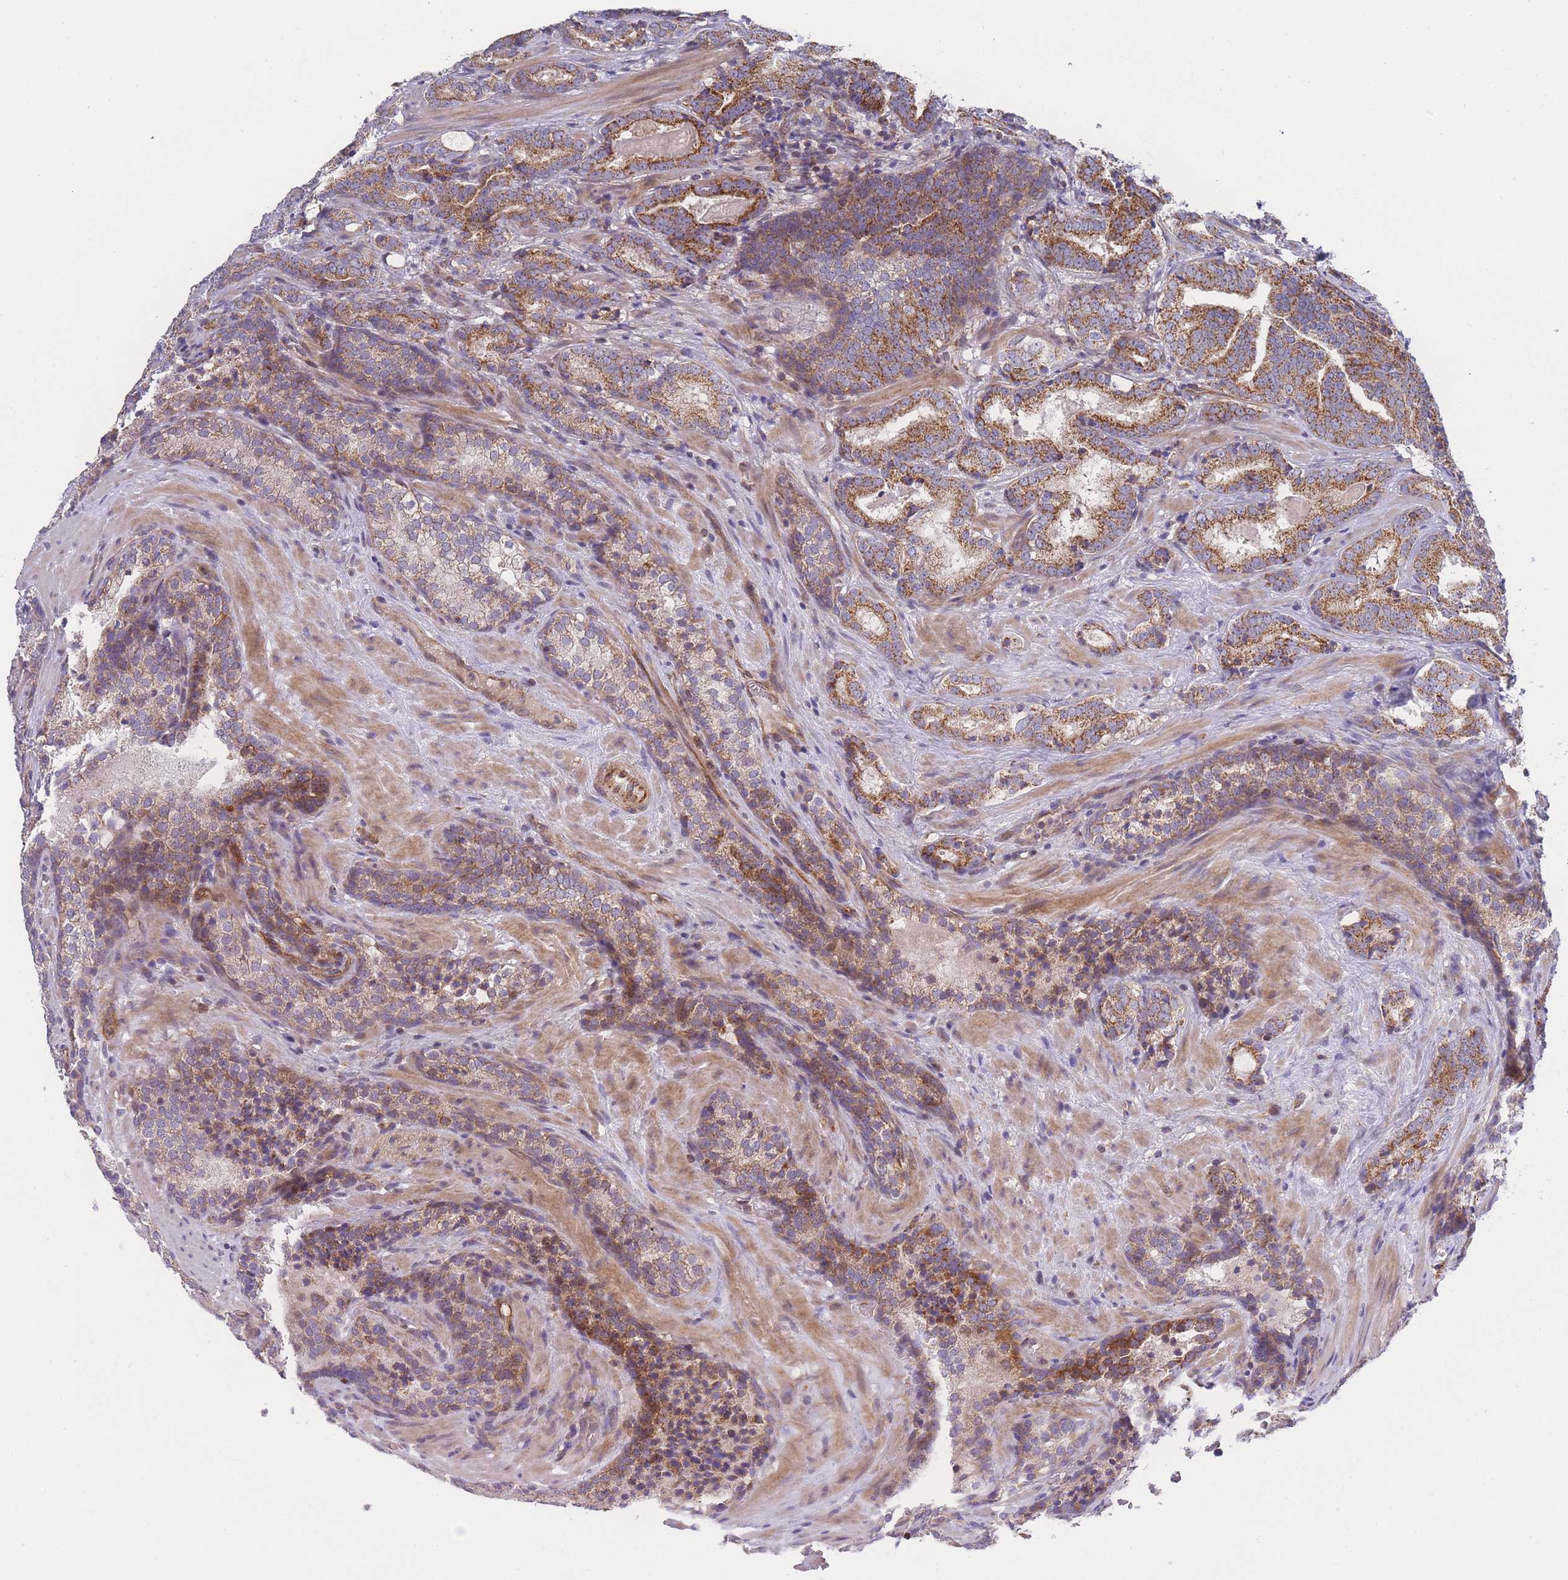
{"staining": {"intensity": "strong", "quantity": "25%-75%", "location": "cytoplasmic/membranous"}, "tissue": "prostate cancer", "cell_type": "Tumor cells", "image_type": "cancer", "snomed": [{"axis": "morphology", "description": "Adenocarcinoma, Low grade"}, {"axis": "topography", "description": "Prostate"}], "caption": "Immunohistochemical staining of human prostate cancer shows high levels of strong cytoplasmic/membranous protein positivity in approximately 25%-75% of tumor cells.", "gene": "MTRES1", "patient": {"sex": "male", "age": 58}}